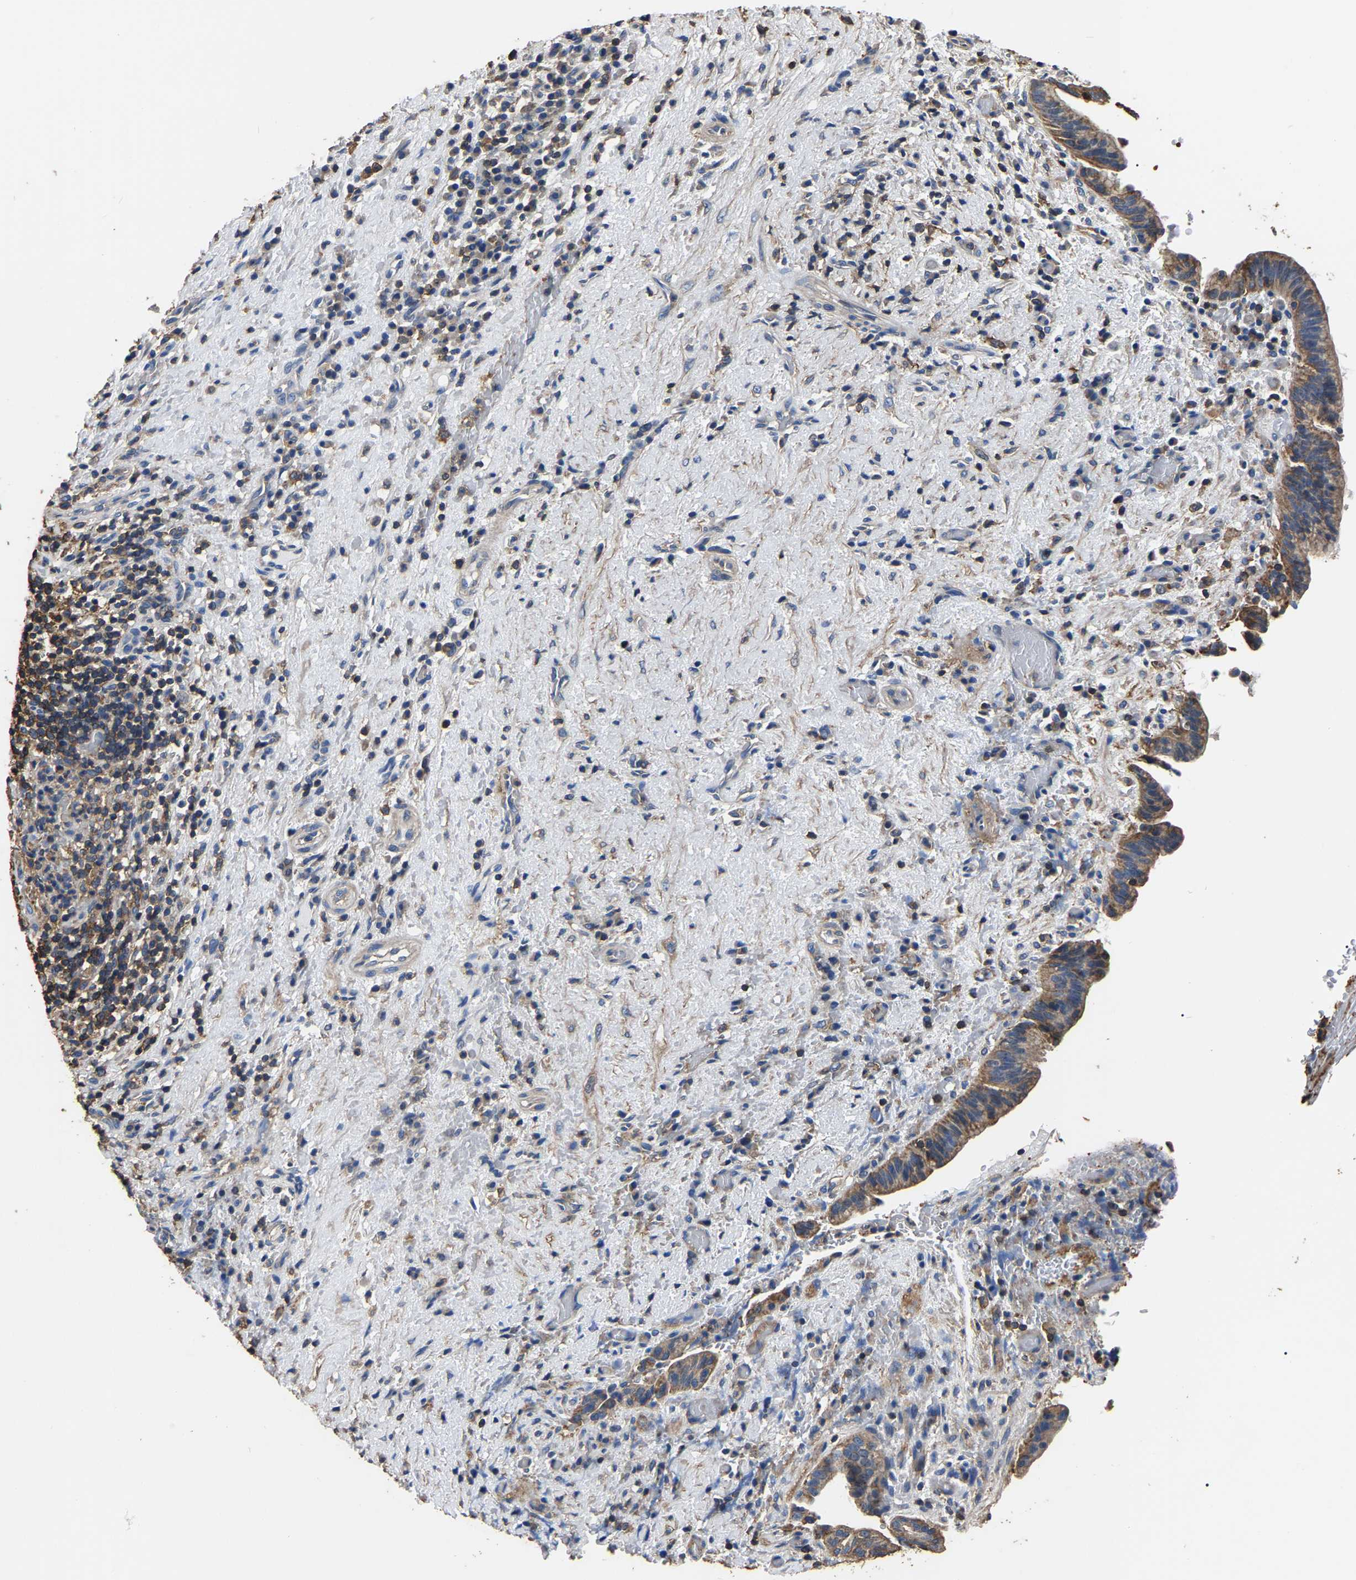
{"staining": {"intensity": "moderate", "quantity": "<25%", "location": "cytoplasmic/membranous"}, "tissue": "liver cancer", "cell_type": "Tumor cells", "image_type": "cancer", "snomed": [{"axis": "morphology", "description": "Cholangiocarcinoma"}, {"axis": "topography", "description": "Liver"}], "caption": "The immunohistochemical stain highlights moderate cytoplasmic/membranous staining in tumor cells of liver cancer tissue.", "gene": "ARMT1", "patient": {"sex": "female", "age": 38}}